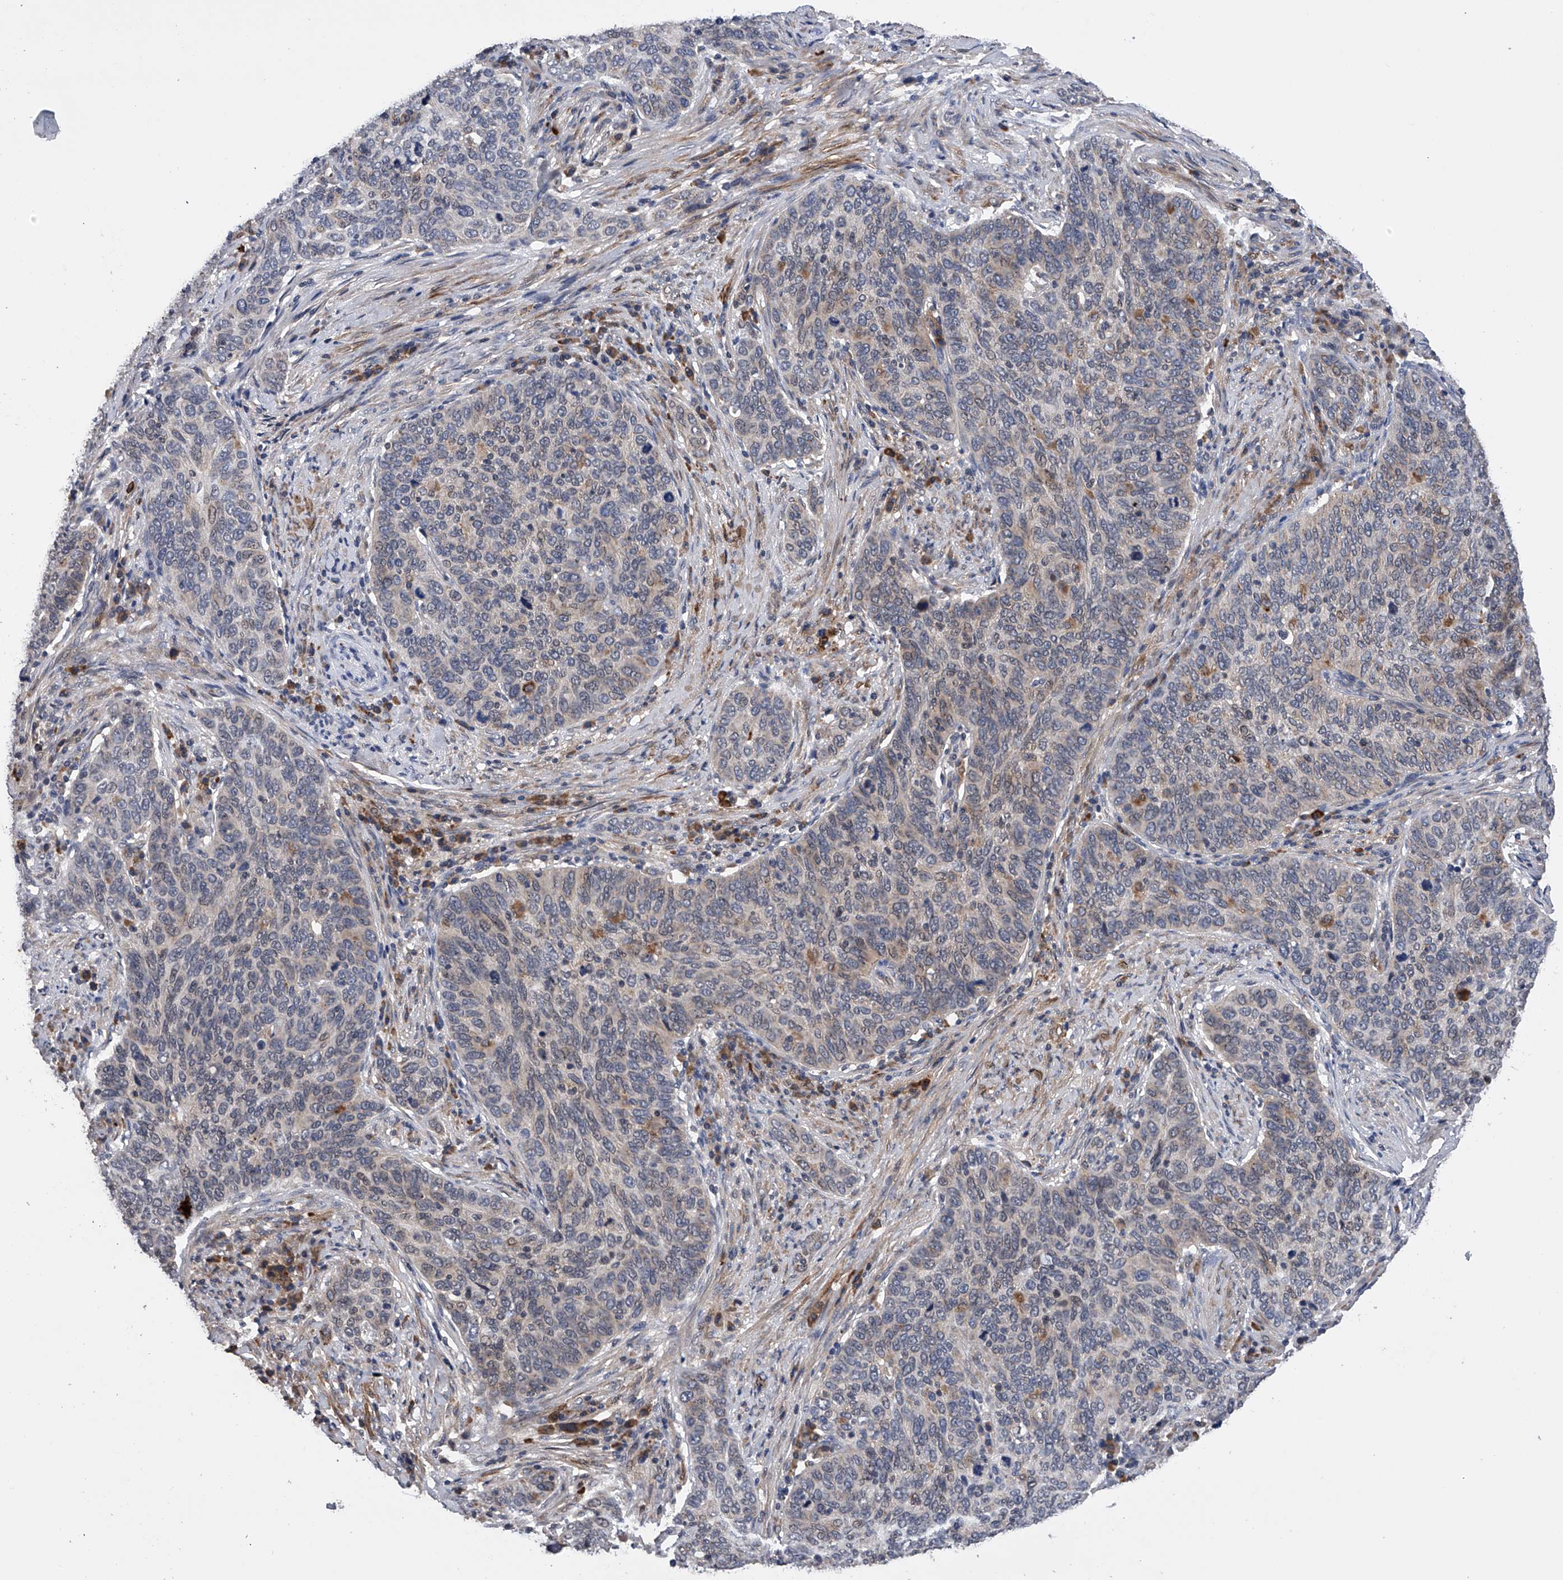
{"staining": {"intensity": "weak", "quantity": "<25%", "location": "cytoplasmic/membranous"}, "tissue": "cervical cancer", "cell_type": "Tumor cells", "image_type": "cancer", "snomed": [{"axis": "morphology", "description": "Squamous cell carcinoma, NOS"}, {"axis": "topography", "description": "Cervix"}], "caption": "The immunohistochemistry (IHC) histopathology image has no significant positivity in tumor cells of cervical cancer tissue.", "gene": "SPOCK1", "patient": {"sex": "female", "age": 60}}